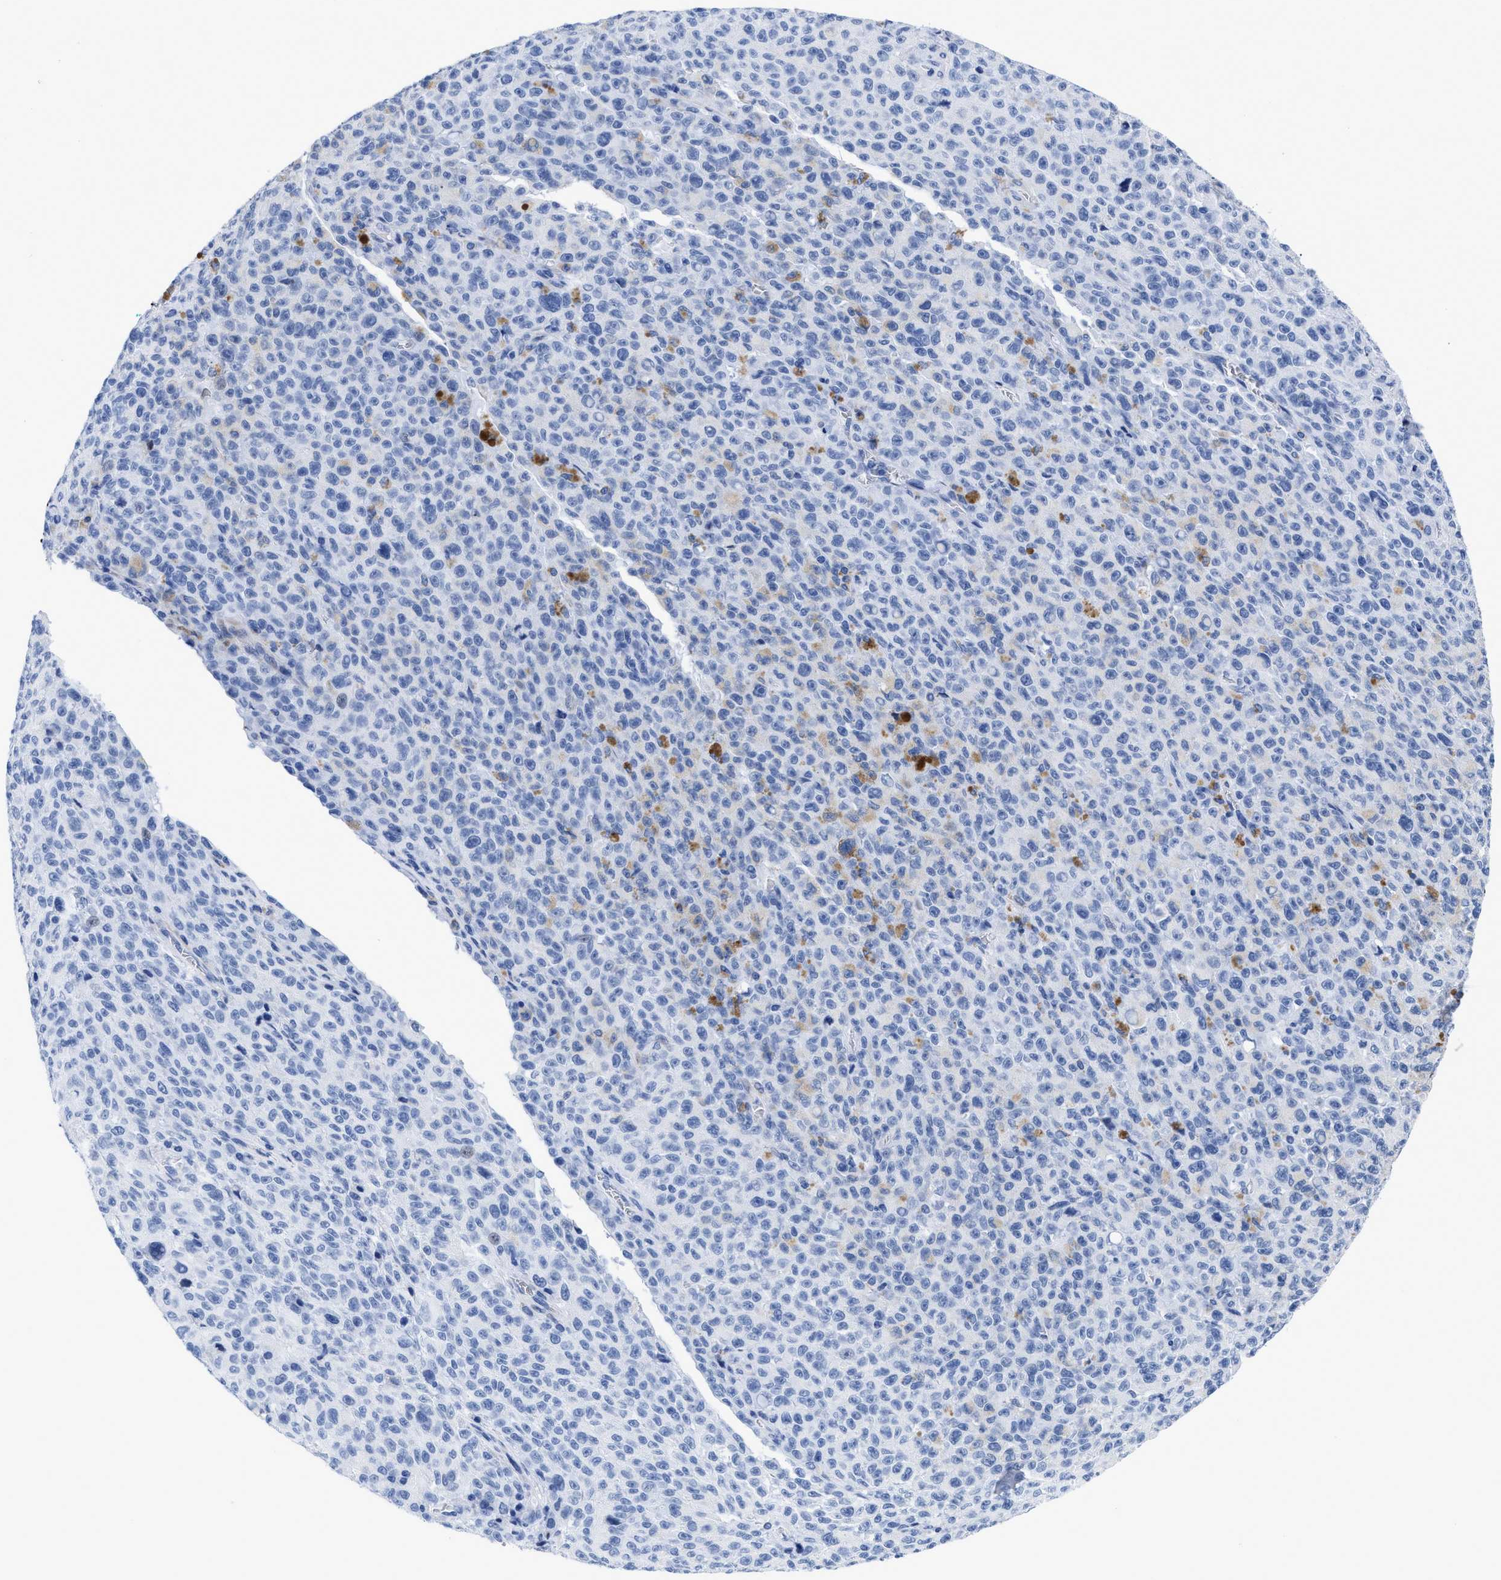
{"staining": {"intensity": "negative", "quantity": "none", "location": "none"}, "tissue": "melanoma", "cell_type": "Tumor cells", "image_type": "cancer", "snomed": [{"axis": "morphology", "description": "Malignant melanoma, NOS"}, {"axis": "topography", "description": "Skin"}], "caption": "Photomicrograph shows no significant protein expression in tumor cells of melanoma.", "gene": "DUSP26", "patient": {"sex": "female", "age": 82}}